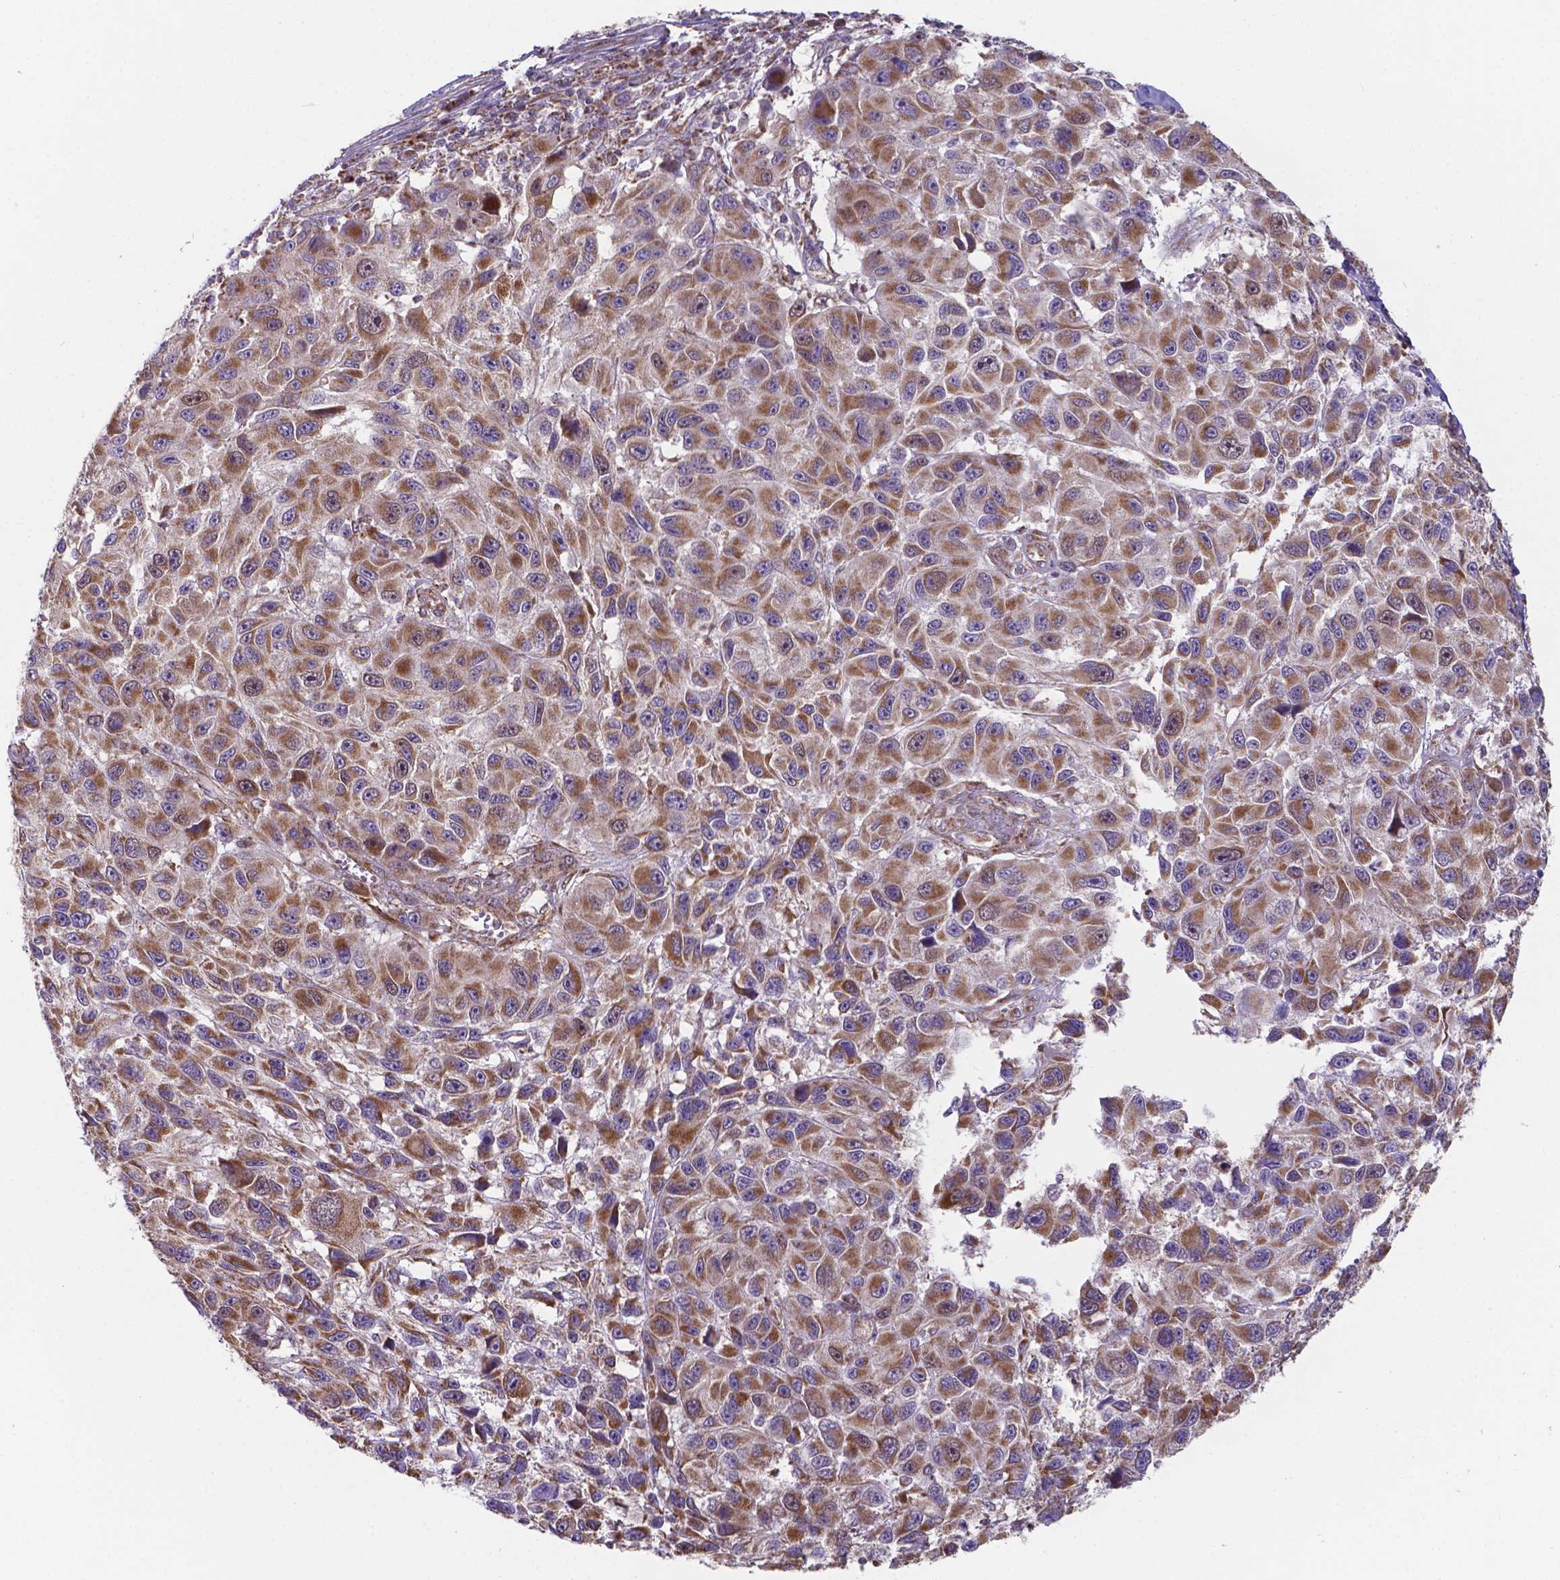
{"staining": {"intensity": "moderate", "quantity": ">75%", "location": "cytoplasmic/membranous"}, "tissue": "melanoma", "cell_type": "Tumor cells", "image_type": "cancer", "snomed": [{"axis": "morphology", "description": "Malignant melanoma, NOS"}, {"axis": "topography", "description": "Skin"}], "caption": "Melanoma tissue demonstrates moderate cytoplasmic/membranous staining in about >75% of tumor cells", "gene": "FAM114A1", "patient": {"sex": "male", "age": 53}}